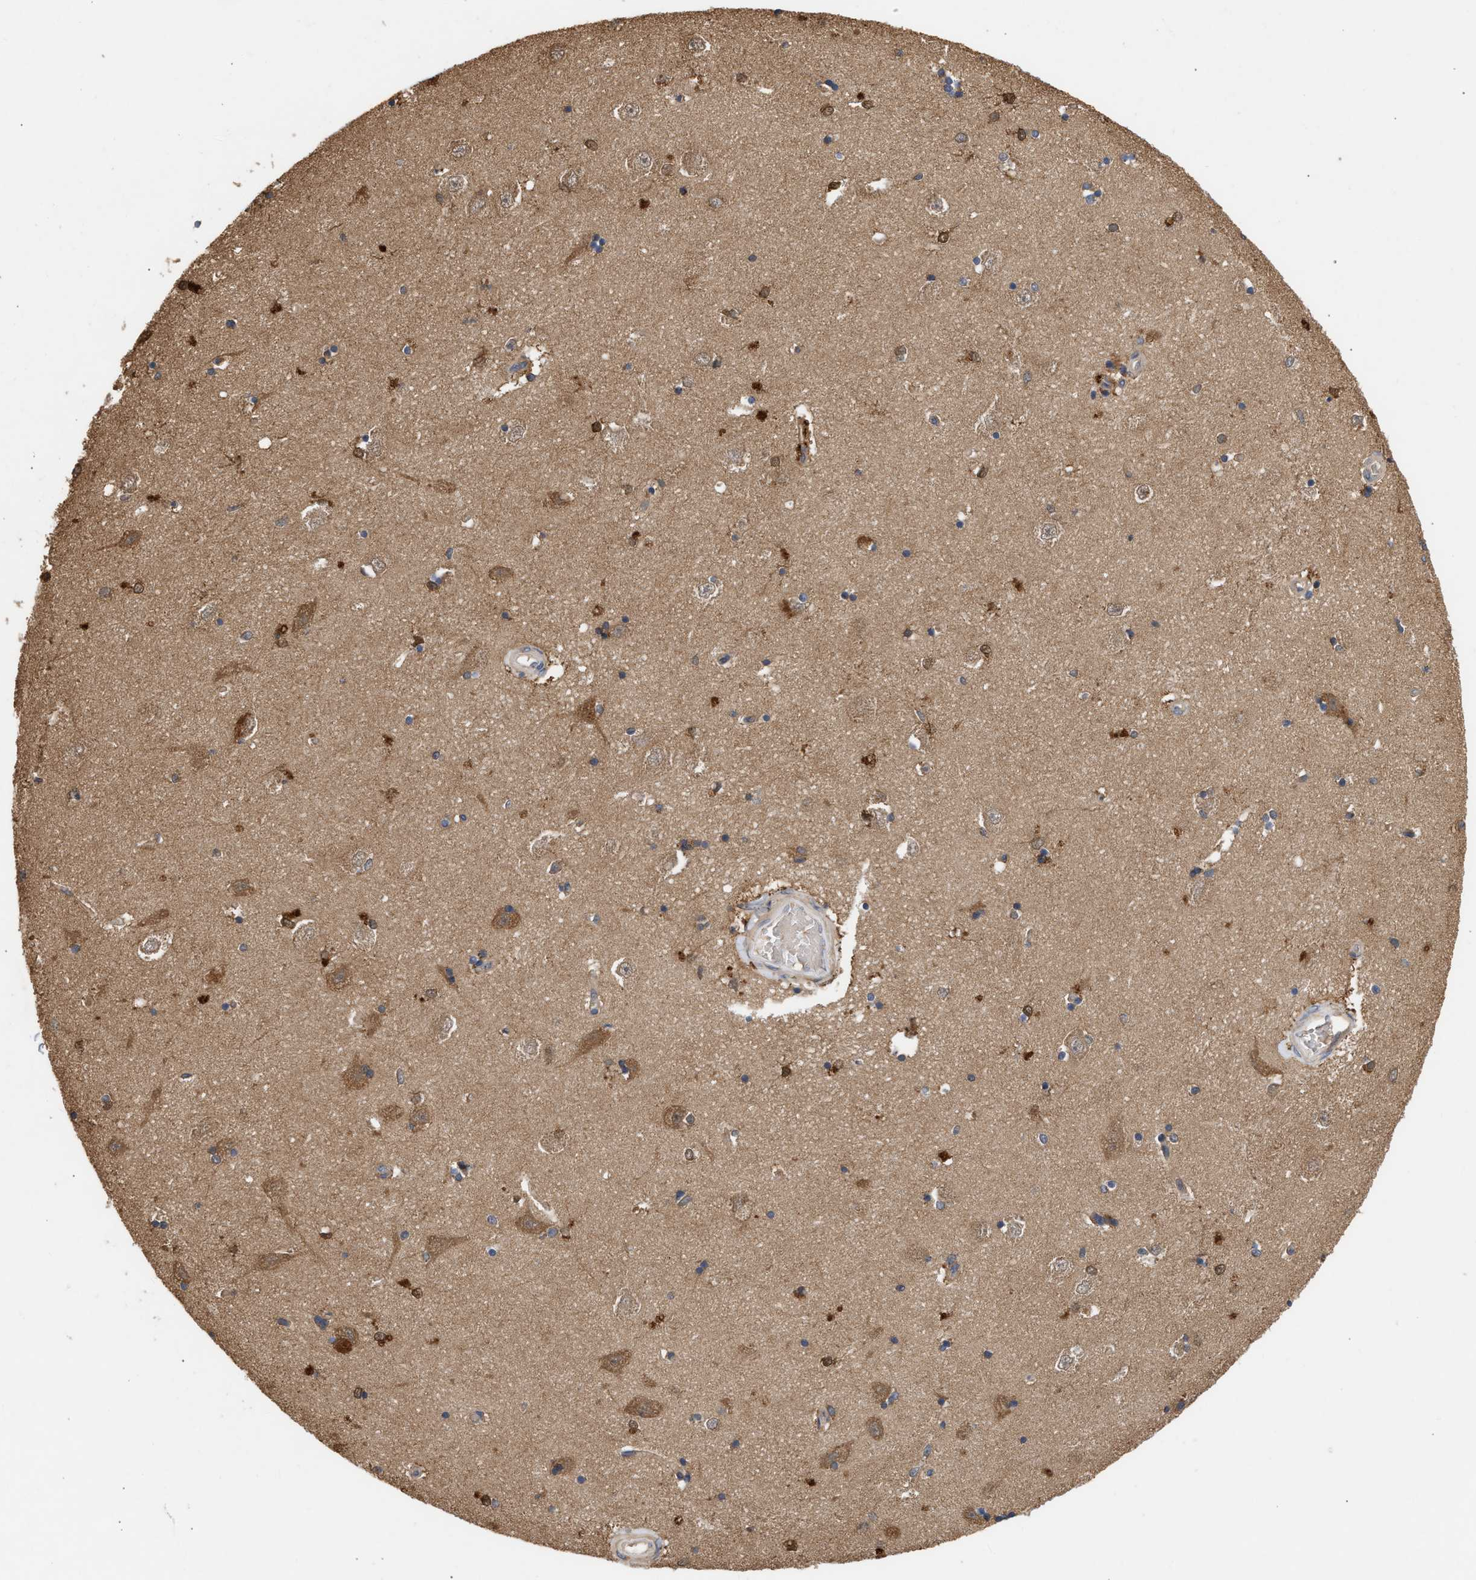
{"staining": {"intensity": "moderate", "quantity": "25%-75%", "location": "cytoplasmic/membranous"}, "tissue": "hippocampus", "cell_type": "Glial cells", "image_type": "normal", "snomed": [{"axis": "morphology", "description": "Normal tissue, NOS"}, {"axis": "topography", "description": "Hippocampus"}], "caption": "The photomicrograph demonstrates staining of normal hippocampus, revealing moderate cytoplasmic/membranous protein expression (brown color) within glial cells. (DAB IHC, brown staining for protein, blue staining for nuclei).", "gene": "FITM1", "patient": {"sex": "male", "age": 45}}